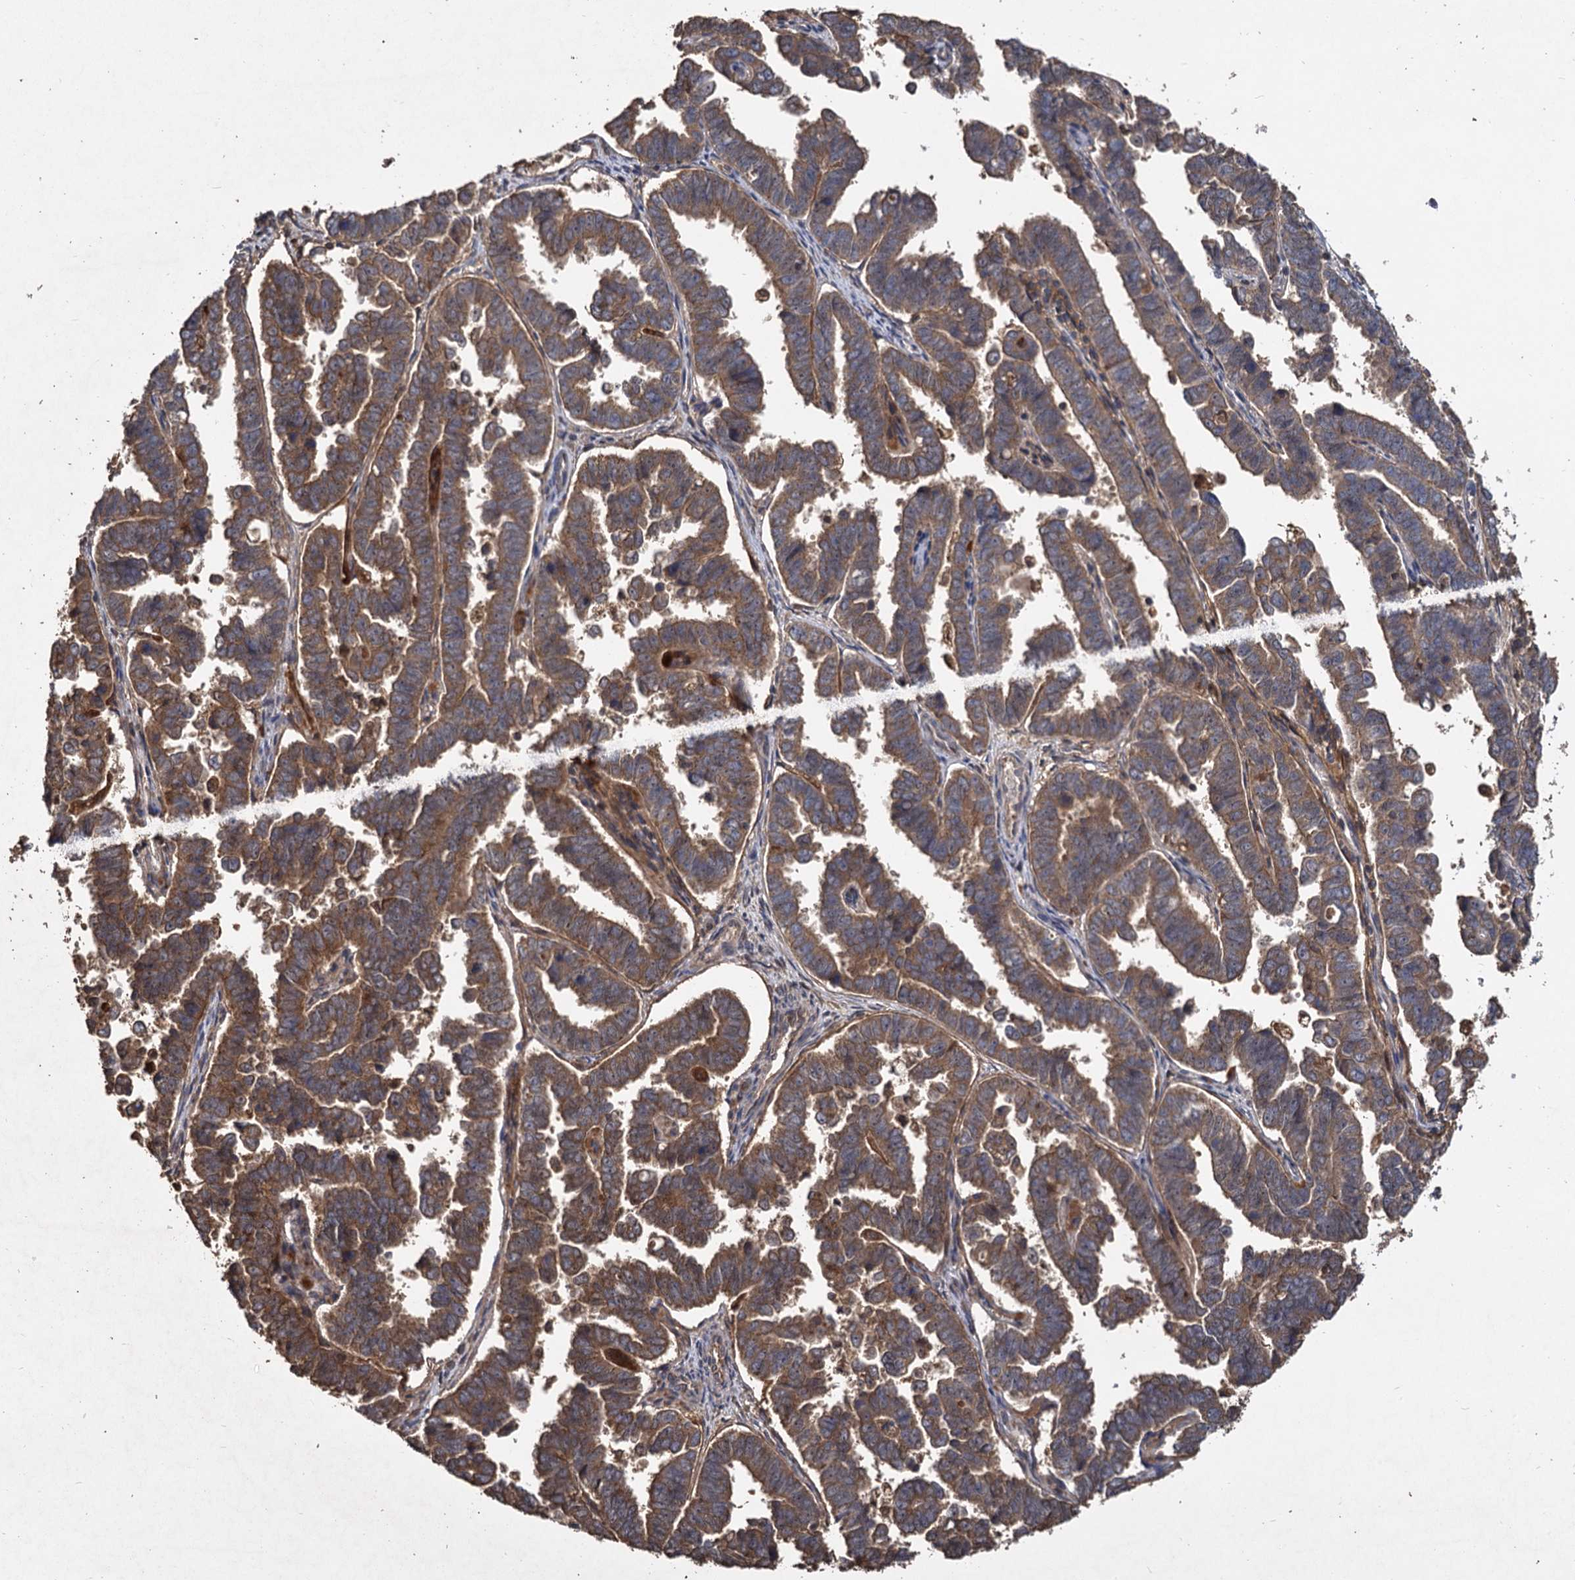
{"staining": {"intensity": "moderate", "quantity": ">75%", "location": "cytoplasmic/membranous"}, "tissue": "endometrial cancer", "cell_type": "Tumor cells", "image_type": "cancer", "snomed": [{"axis": "morphology", "description": "Adenocarcinoma, NOS"}, {"axis": "topography", "description": "Endometrium"}], "caption": "Adenocarcinoma (endometrial) stained with immunohistochemistry (IHC) demonstrates moderate cytoplasmic/membranous staining in approximately >75% of tumor cells.", "gene": "GCLC", "patient": {"sex": "female", "age": 75}}